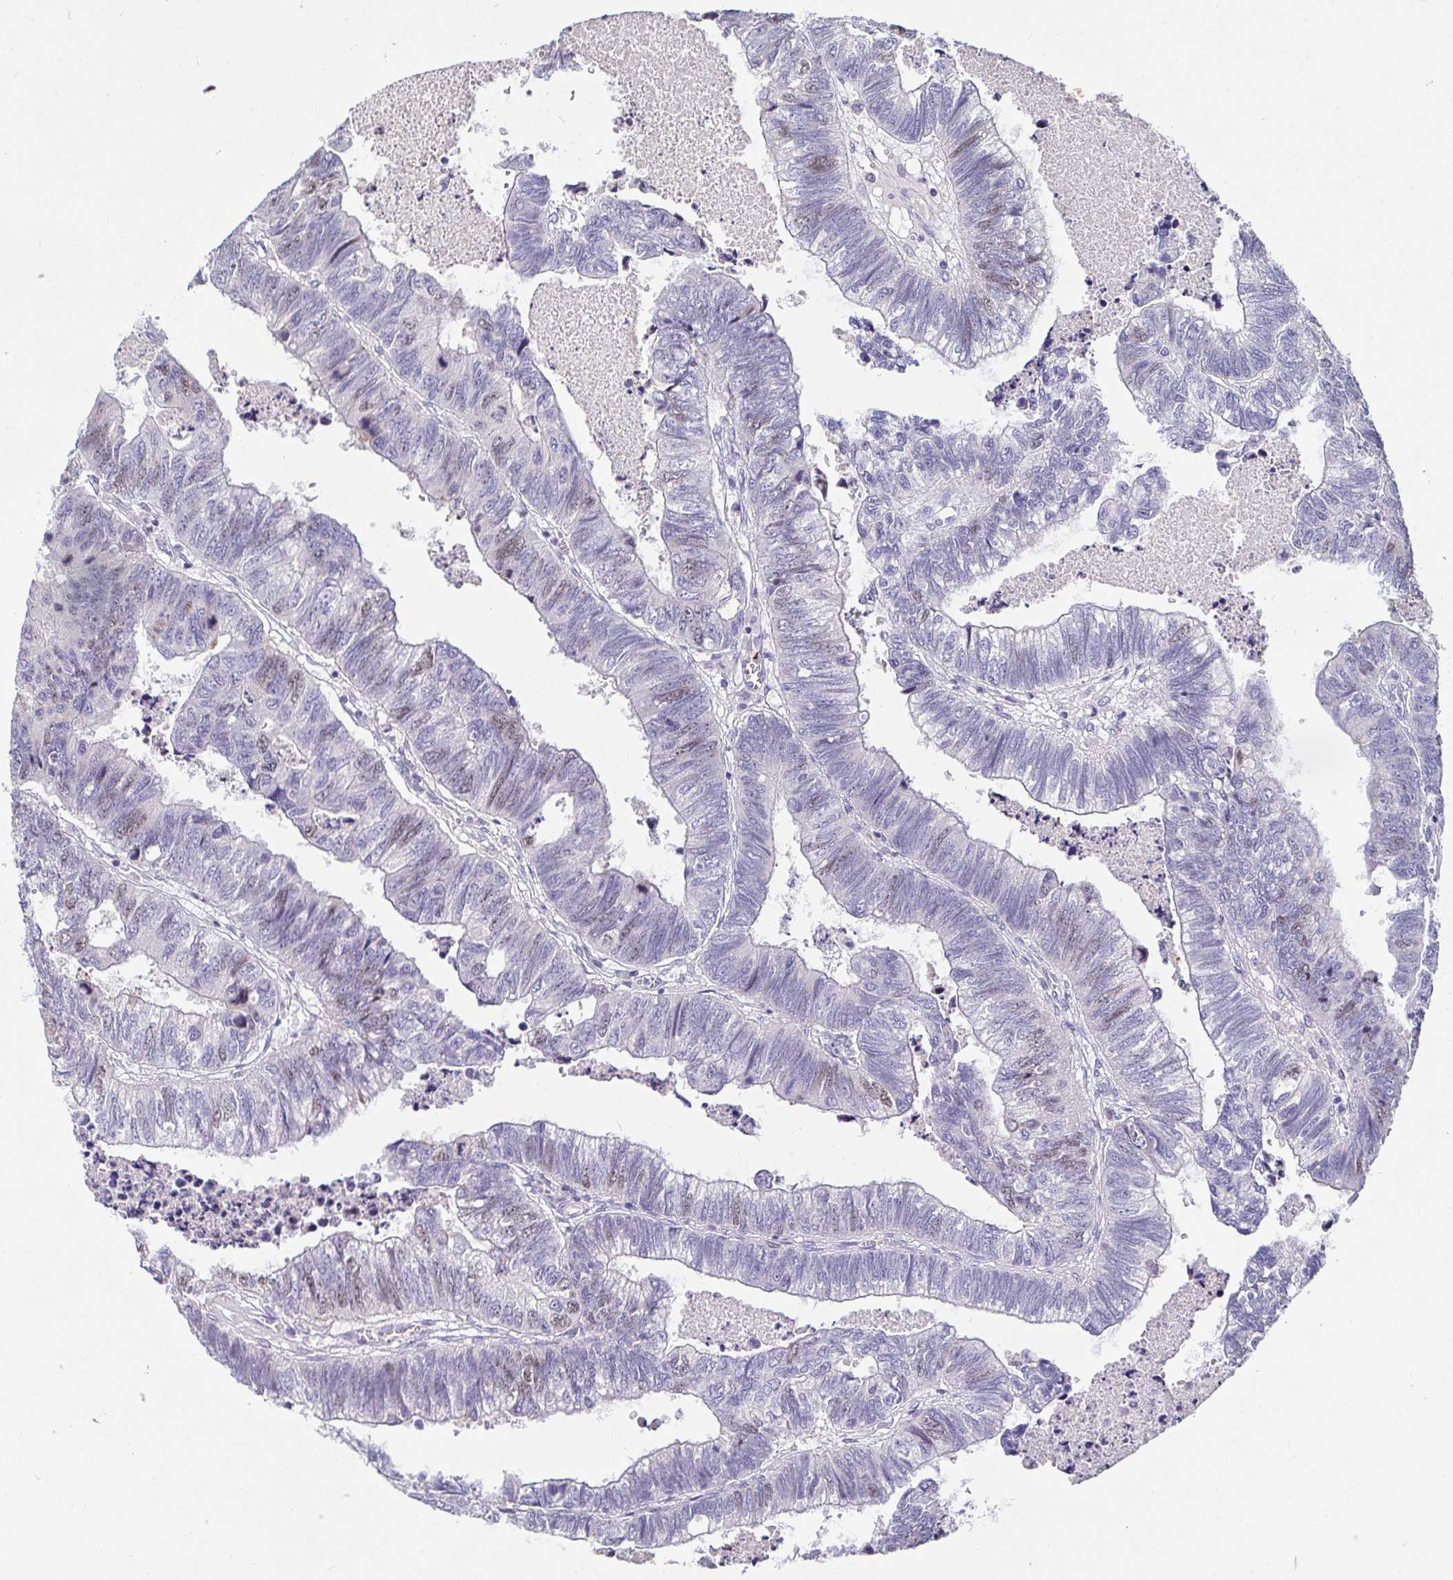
{"staining": {"intensity": "moderate", "quantity": "<25%", "location": "nuclear"}, "tissue": "colorectal cancer", "cell_type": "Tumor cells", "image_type": "cancer", "snomed": [{"axis": "morphology", "description": "Adenocarcinoma, NOS"}, {"axis": "topography", "description": "Colon"}], "caption": "The histopathology image displays a brown stain indicating the presence of a protein in the nuclear of tumor cells in colorectal cancer (adenocarcinoma).", "gene": "ANLN", "patient": {"sex": "male", "age": 62}}